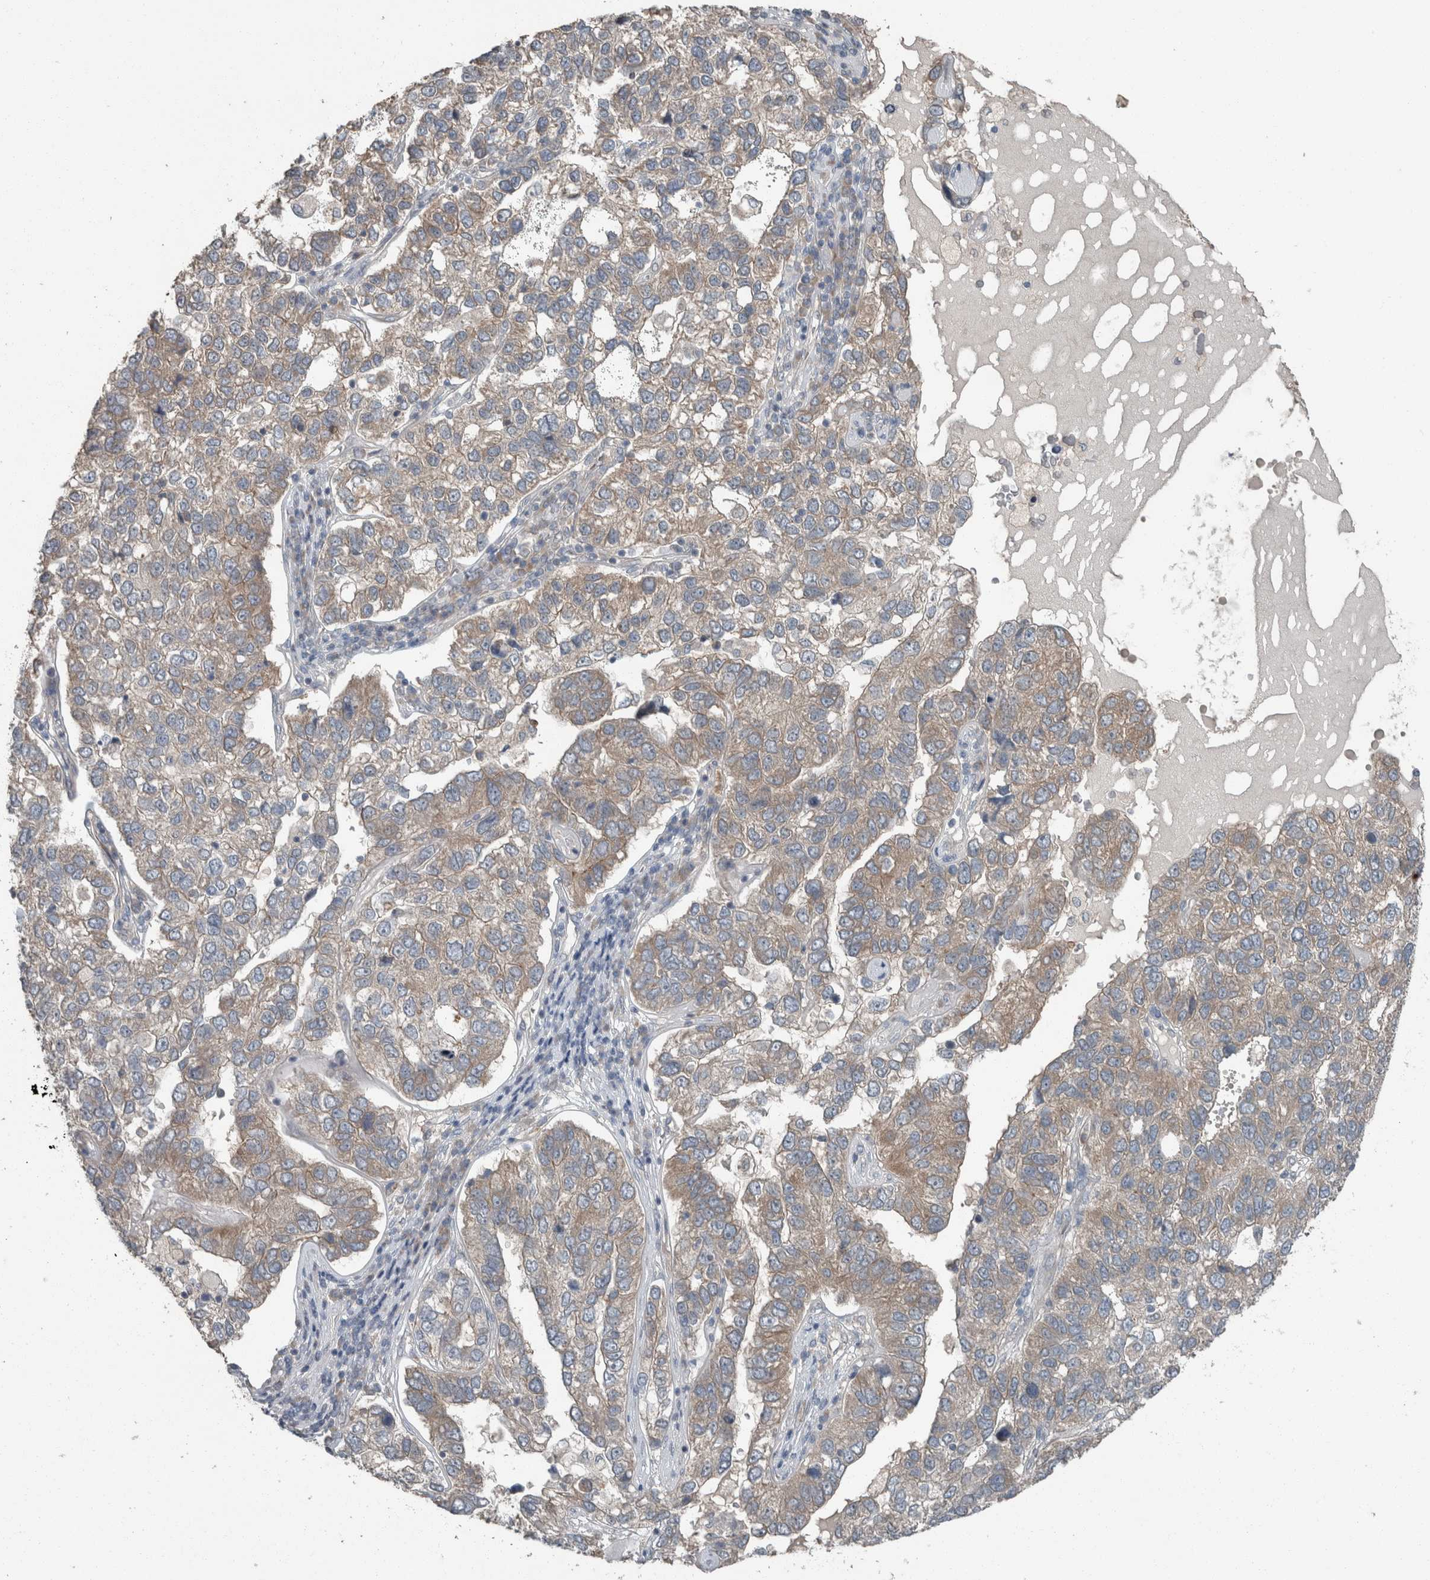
{"staining": {"intensity": "weak", "quantity": "25%-75%", "location": "cytoplasmic/membranous"}, "tissue": "pancreatic cancer", "cell_type": "Tumor cells", "image_type": "cancer", "snomed": [{"axis": "morphology", "description": "Adenocarcinoma, NOS"}, {"axis": "topography", "description": "Pancreas"}], "caption": "This is an image of immunohistochemistry (IHC) staining of pancreatic adenocarcinoma, which shows weak staining in the cytoplasmic/membranous of tumor cells.", "gene": "KNTC1", "patient": {"sex": "female", "age": 61}}